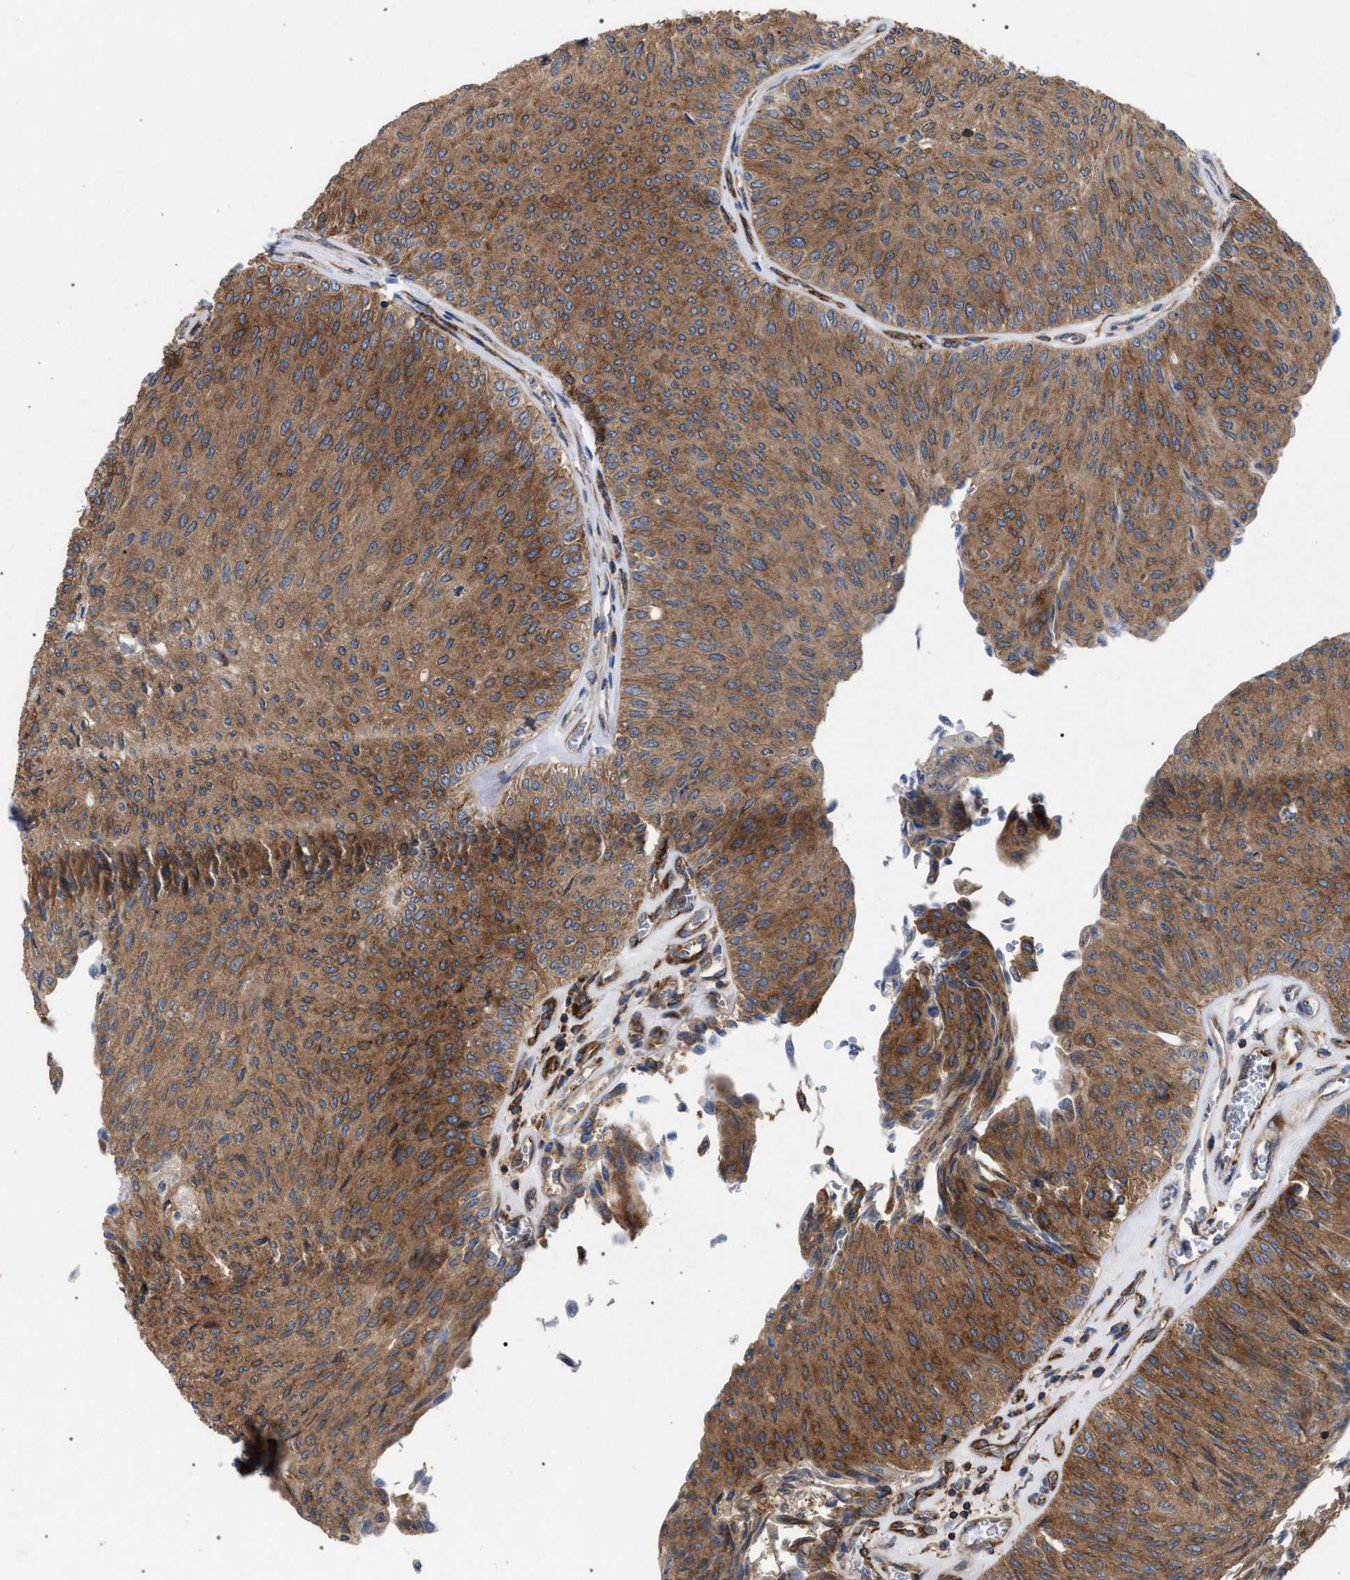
{"staining": {"intensity": "moderate", "quantity": ">75%", "location": "cytoplasmic/membranous"}, "tissue": "urothelial cancer", "cell_type": "Tumor cells", "image_type": "cancer", "snomed": [{"axis": "morphology", "description": "Urothelial carcinoma, Low grade"}, {"axis": "topography", "description": "Urinary bladder"}], "caption": "Urothelial carcinoma (low-grade) stained with IHC shows moderate cytoplasmic/membranous staining in about >75% of tumor cells.", "gene": "CDR2L", "patient": {"sex": "male", "age": 78}}